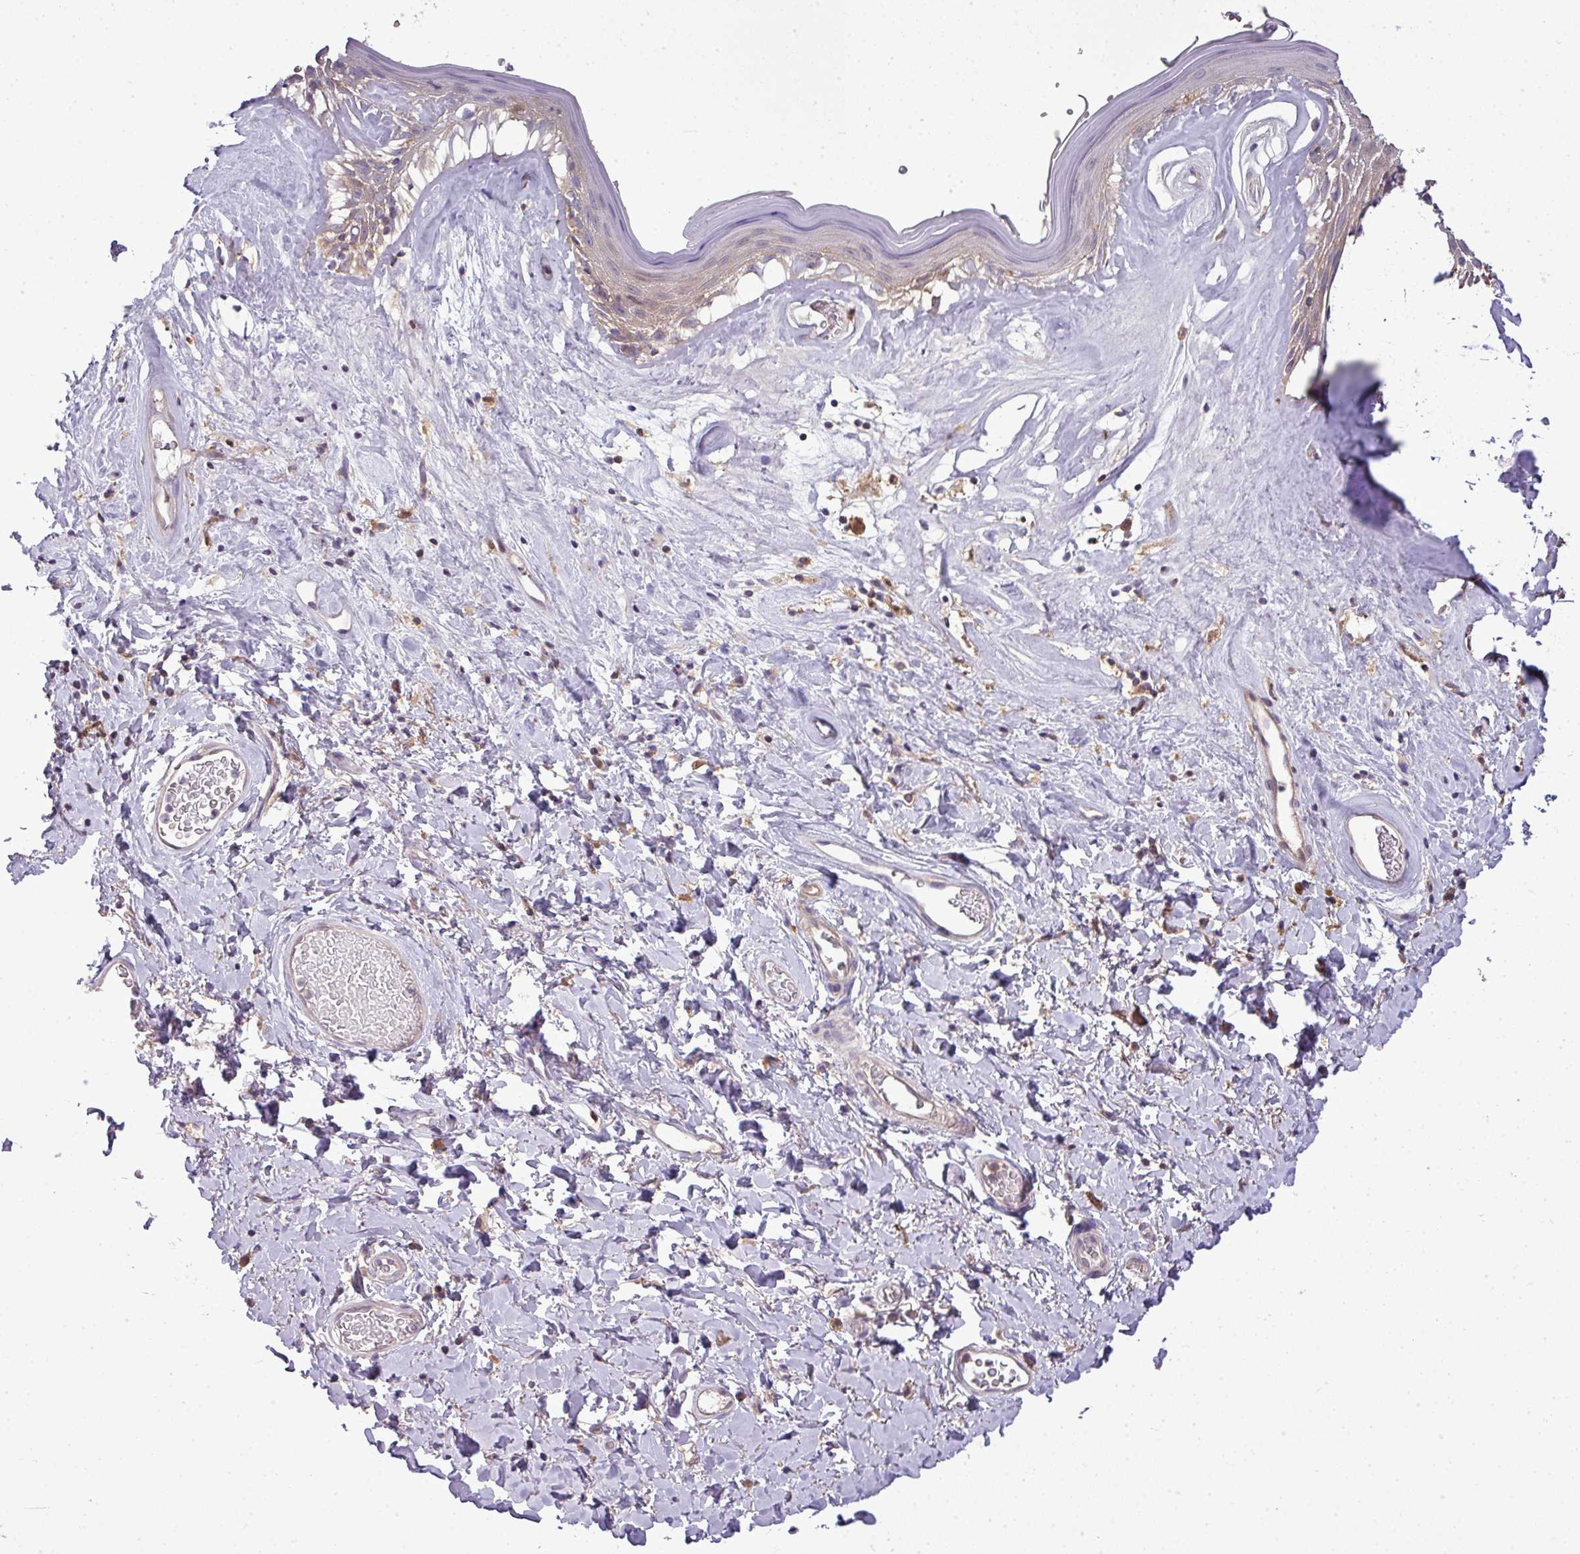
{"staining": {"intensity": "weak", "quantity": "25%-75%", "location": "cytoplasmic/membranous"}, "tissue": "skin", "cell_type": "Epidermal cells", "image_type": "normal", "snomed": [{"axis": "morphology", "description": "Normal tissue, NOS"}, {"axis": "morphology", "description": "Inflammation, NOS"}, {"axis": "topography", "description": "Vulva"}], "caption": "This is a micrograph of immunohistochemistry staining of unremarkable skin, which shows weak expression in the cytoplasmic/membranous of epidermal cells.", "gene": "STAT5A", "patient": {"sex": "female", "age": 86}}